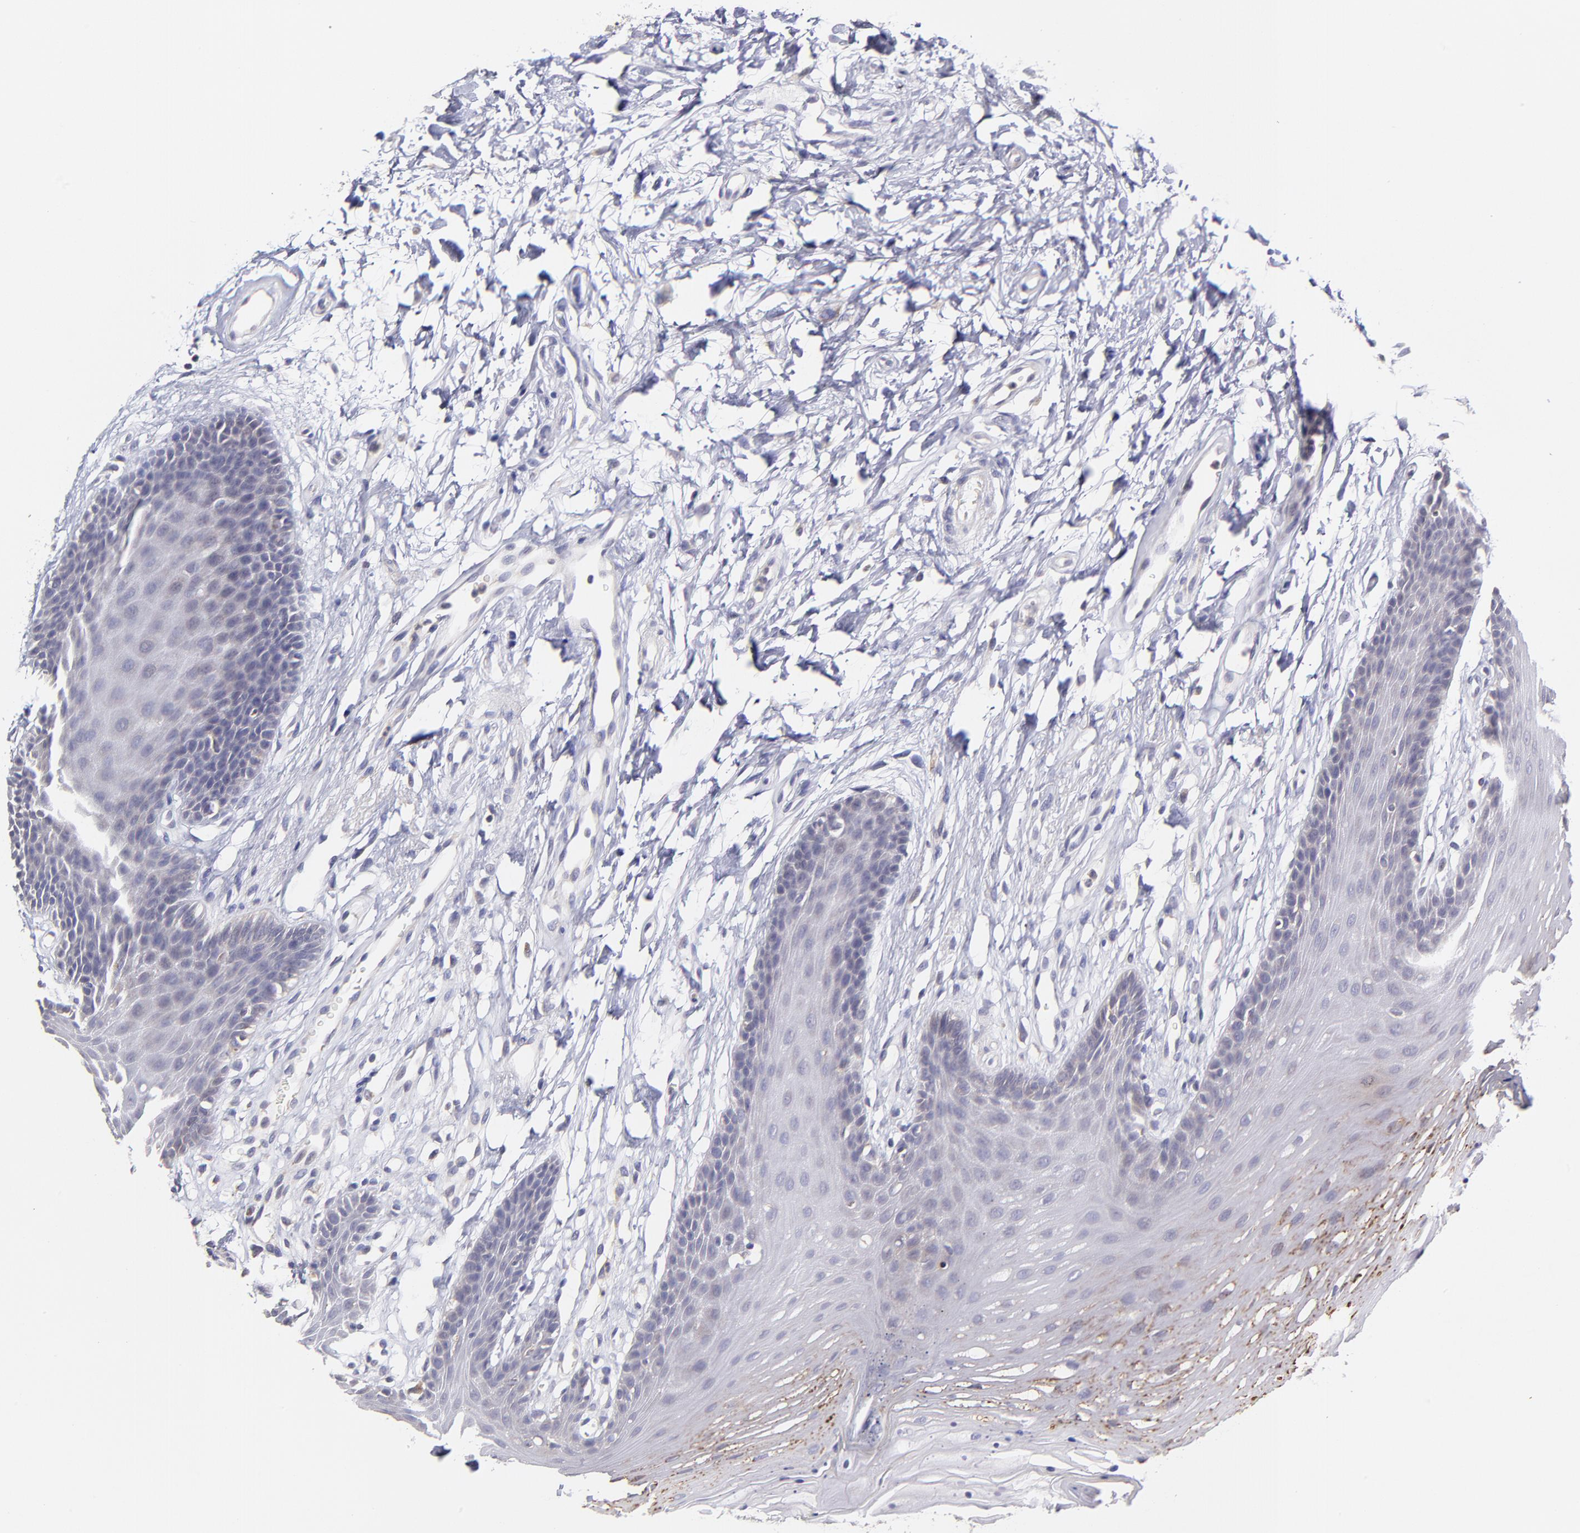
{"staining": {"intensity": "weak", "quantity": "<25%", "location": "cytoplasmic/membranous"}, "tissue": "oral mucosa", "cell_type": "Squamous epithelial cells", "image_type": "normal", "snomed": [{"axis": "morphology", "description": "Normal tissue, NOS"}, {"axis": "topography", "description": "Oral tissue"}], "caption": "This is an immunohistochemistry photomicrograph of normal oral mucosa. There is no expression in squamous epithelial cells.", "gene": "GCSAM", "patient": {"sex": "male", "age": 62}}